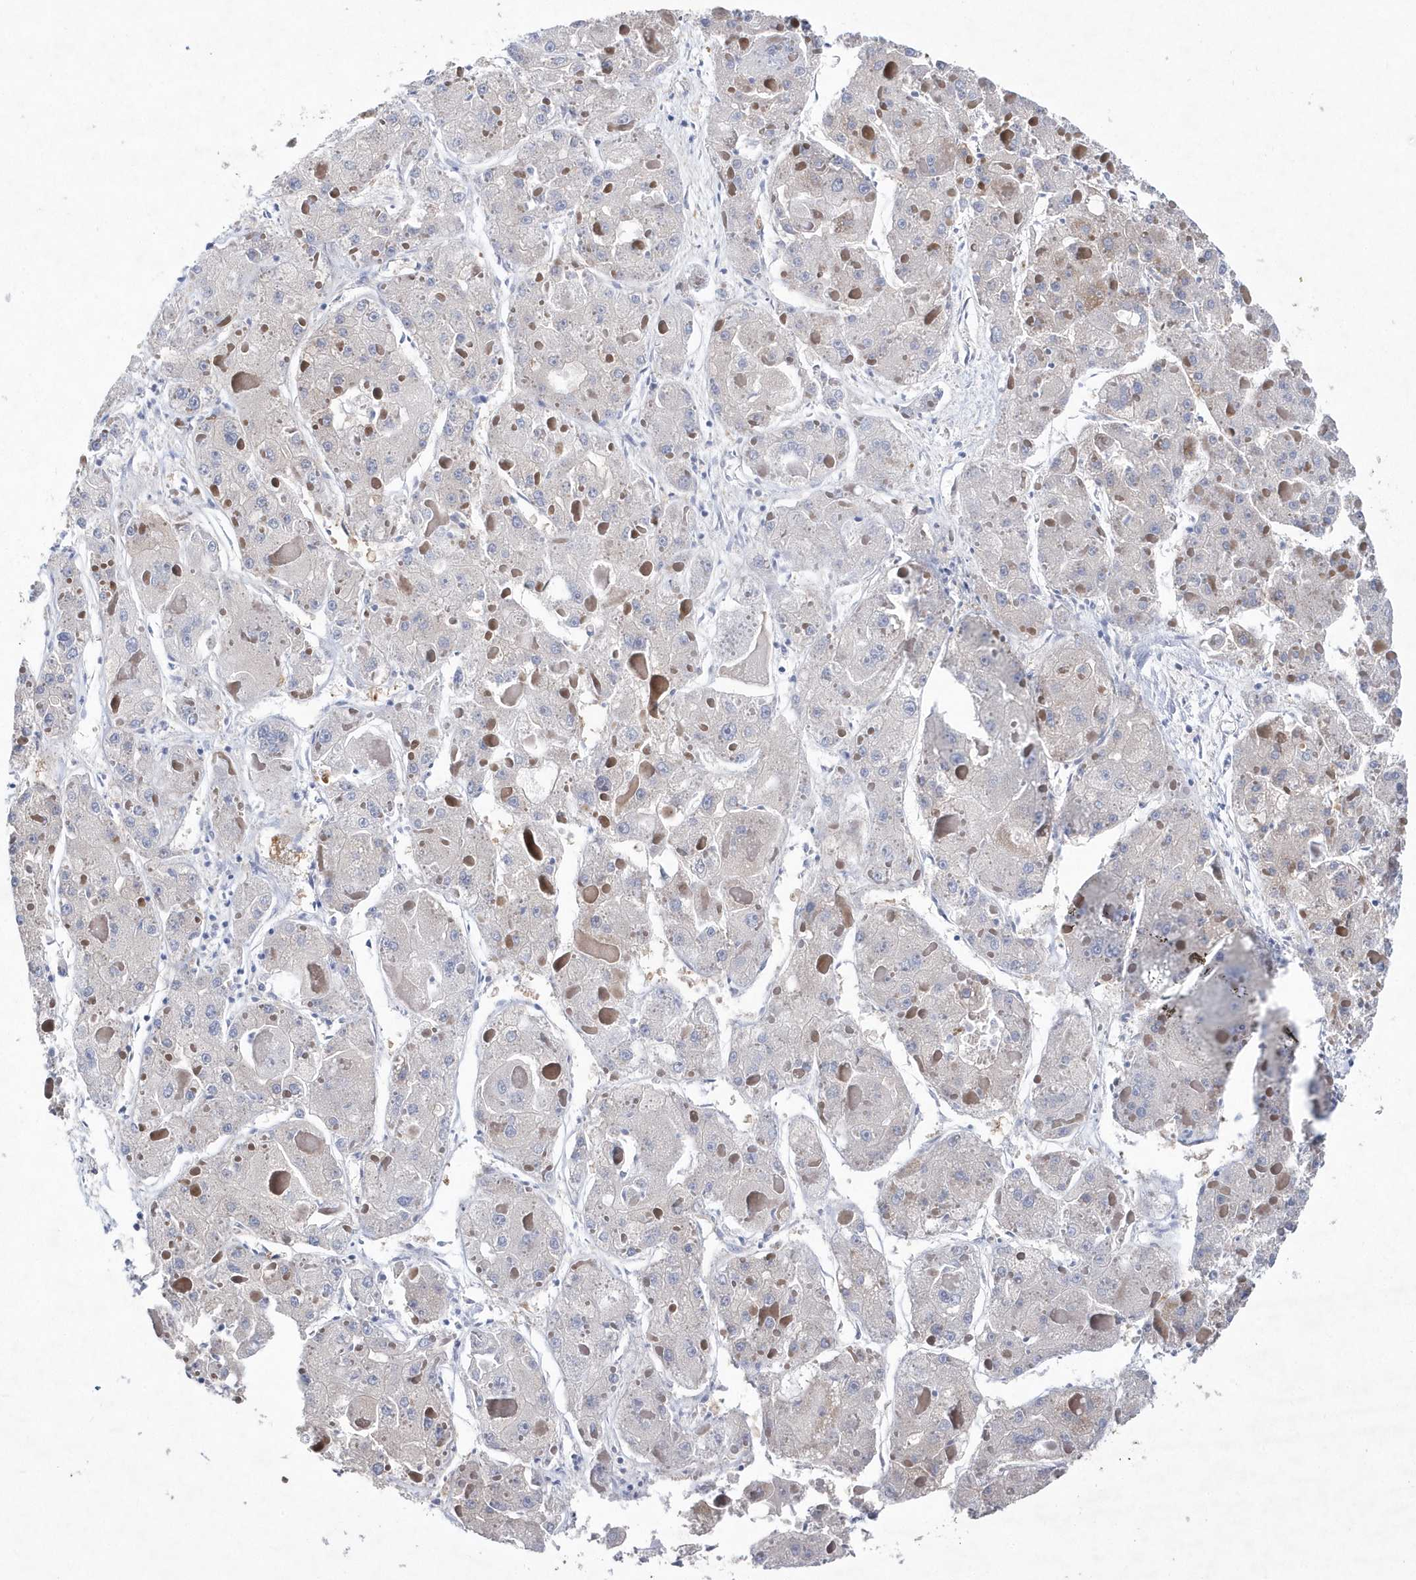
{"staining": {"intensity": "negative", "quantity": "none", "location": "none"}, "tissue": "liver cancer", "cell_type": "Tumor cells", "image_type": "cancer", "snomed": [{"axis": "morphology", "description": "Carcinoma, Hepatocellular, NOS"}, {"axis": "topography", "description": "Liver"}], "caption": "Liver cancer was stained to show a protein in brown. There is no significant positivity in tumor cells. (Stains: DAB (3,3'-diaminobenzidine) immunohistochemistry (IHC) with hematoxylin counter stain, Microscopy: brightfield microscopy at high magnification).", "gene": "JKAMP", "patient": {"sex": "female", "age": 73}}